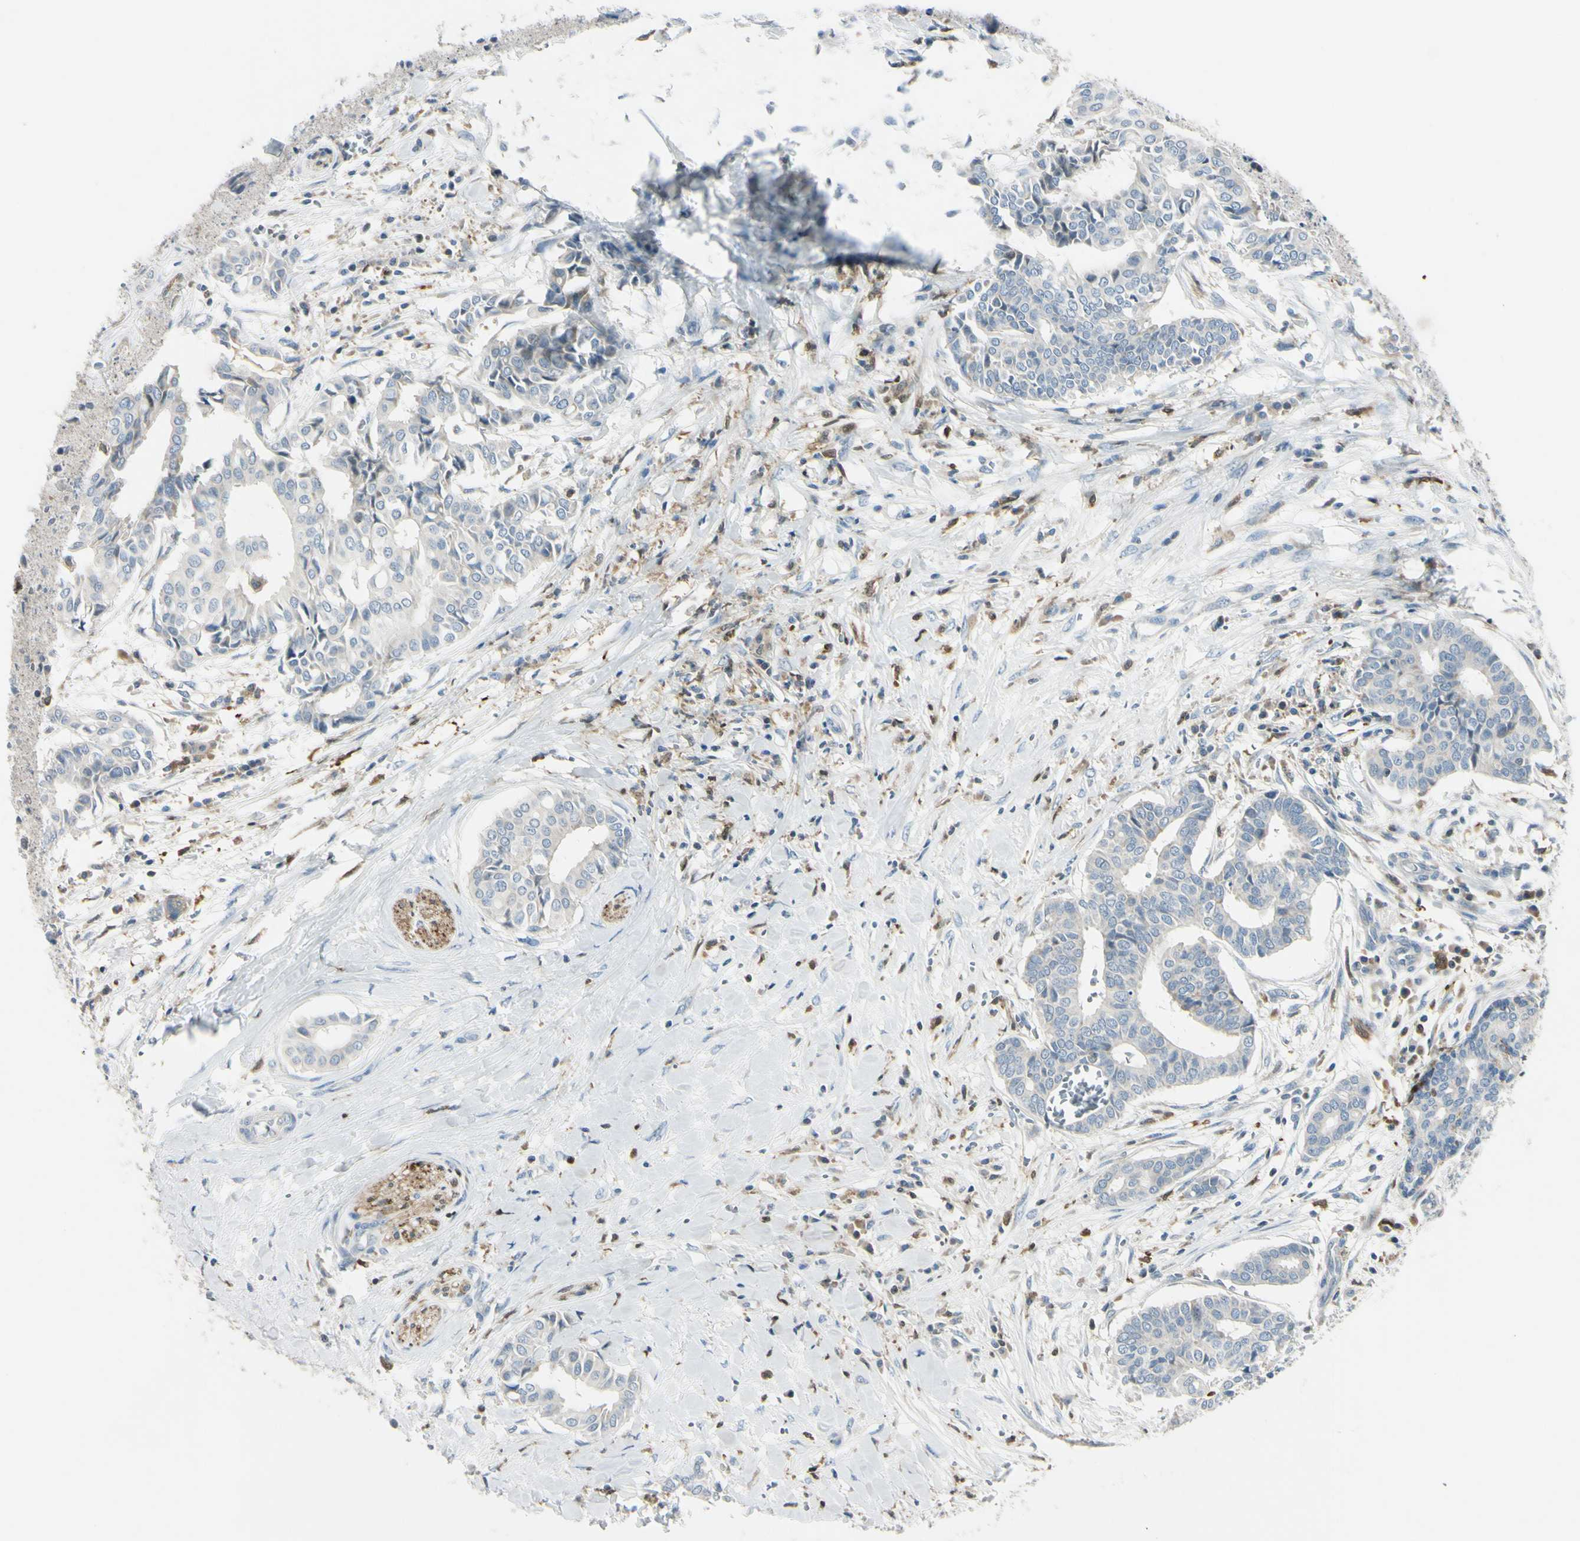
{"staining": {"intensity": "weak", "quantity": "25%-75%", "location": "cytoplasmic/membranous"}, "tissue": "head and neck cancer", "cell_type": "Tumor cells", "image_type": "cancer", "snomed": [{"axis": "morphology", "description": "Adenocarcinoma, NOS"}, {"axis": "topography", "description": "Salivary gland"}, {"axis": "topography", "description": "Head-Neck"}], "caption": "This image reveals immunohistochemistry (IHC) staining of human head and neck cancer, with low weak cytoplasmic/membranous positivity in approximately 25%-75% of tumor cells.", "gene": "CYRIB", "patient": {"sex": "female", "age": 59}}